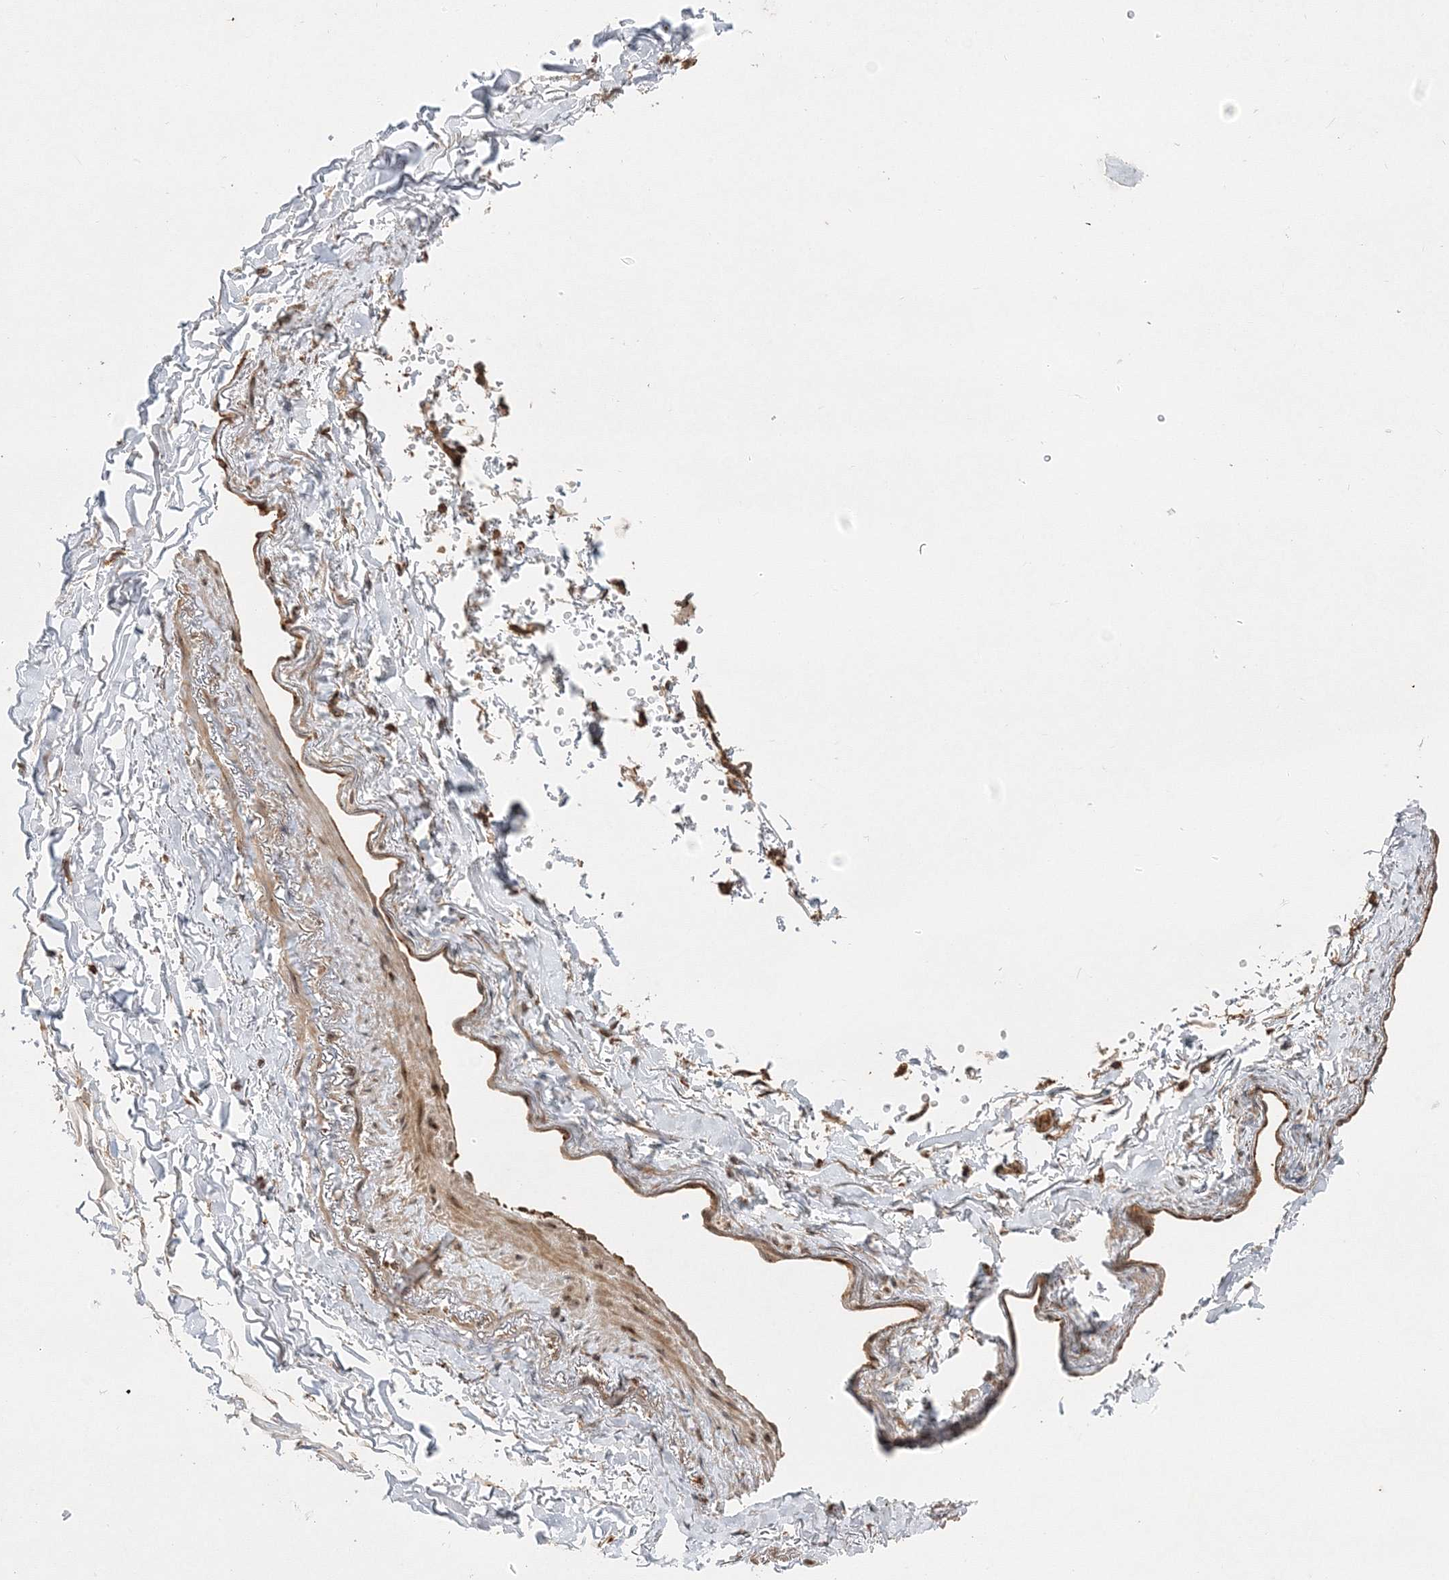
{"staining": {"intensity": "moderate", "quantity": ">75%", "location": "cytoplasmic/membranous"}, "tissue": "adipose tissue", "cell_type": "Adipocytes", "image_type": "normal", "snomed": [{"axis": "morphology", "description": "Normal tissue, NOS"}, {"axis": "topography", "description": "Cartilage tissue"}, {"axis": "topography", "description": "Bronchus"}], "caption": "Immunohistochemical staining of benign human adipose tissue reveals moderate cytoplasmic/membranous protein expression in approximately >75% of adipocytes. (Stains: DAB (3,3'-diaminobenzidine) in brown, nuclei in blue, Microscopy: brightfield microscopy at high magnification).", "gene": "WDR37", "patient": {"sex": "female", "age": 73}}